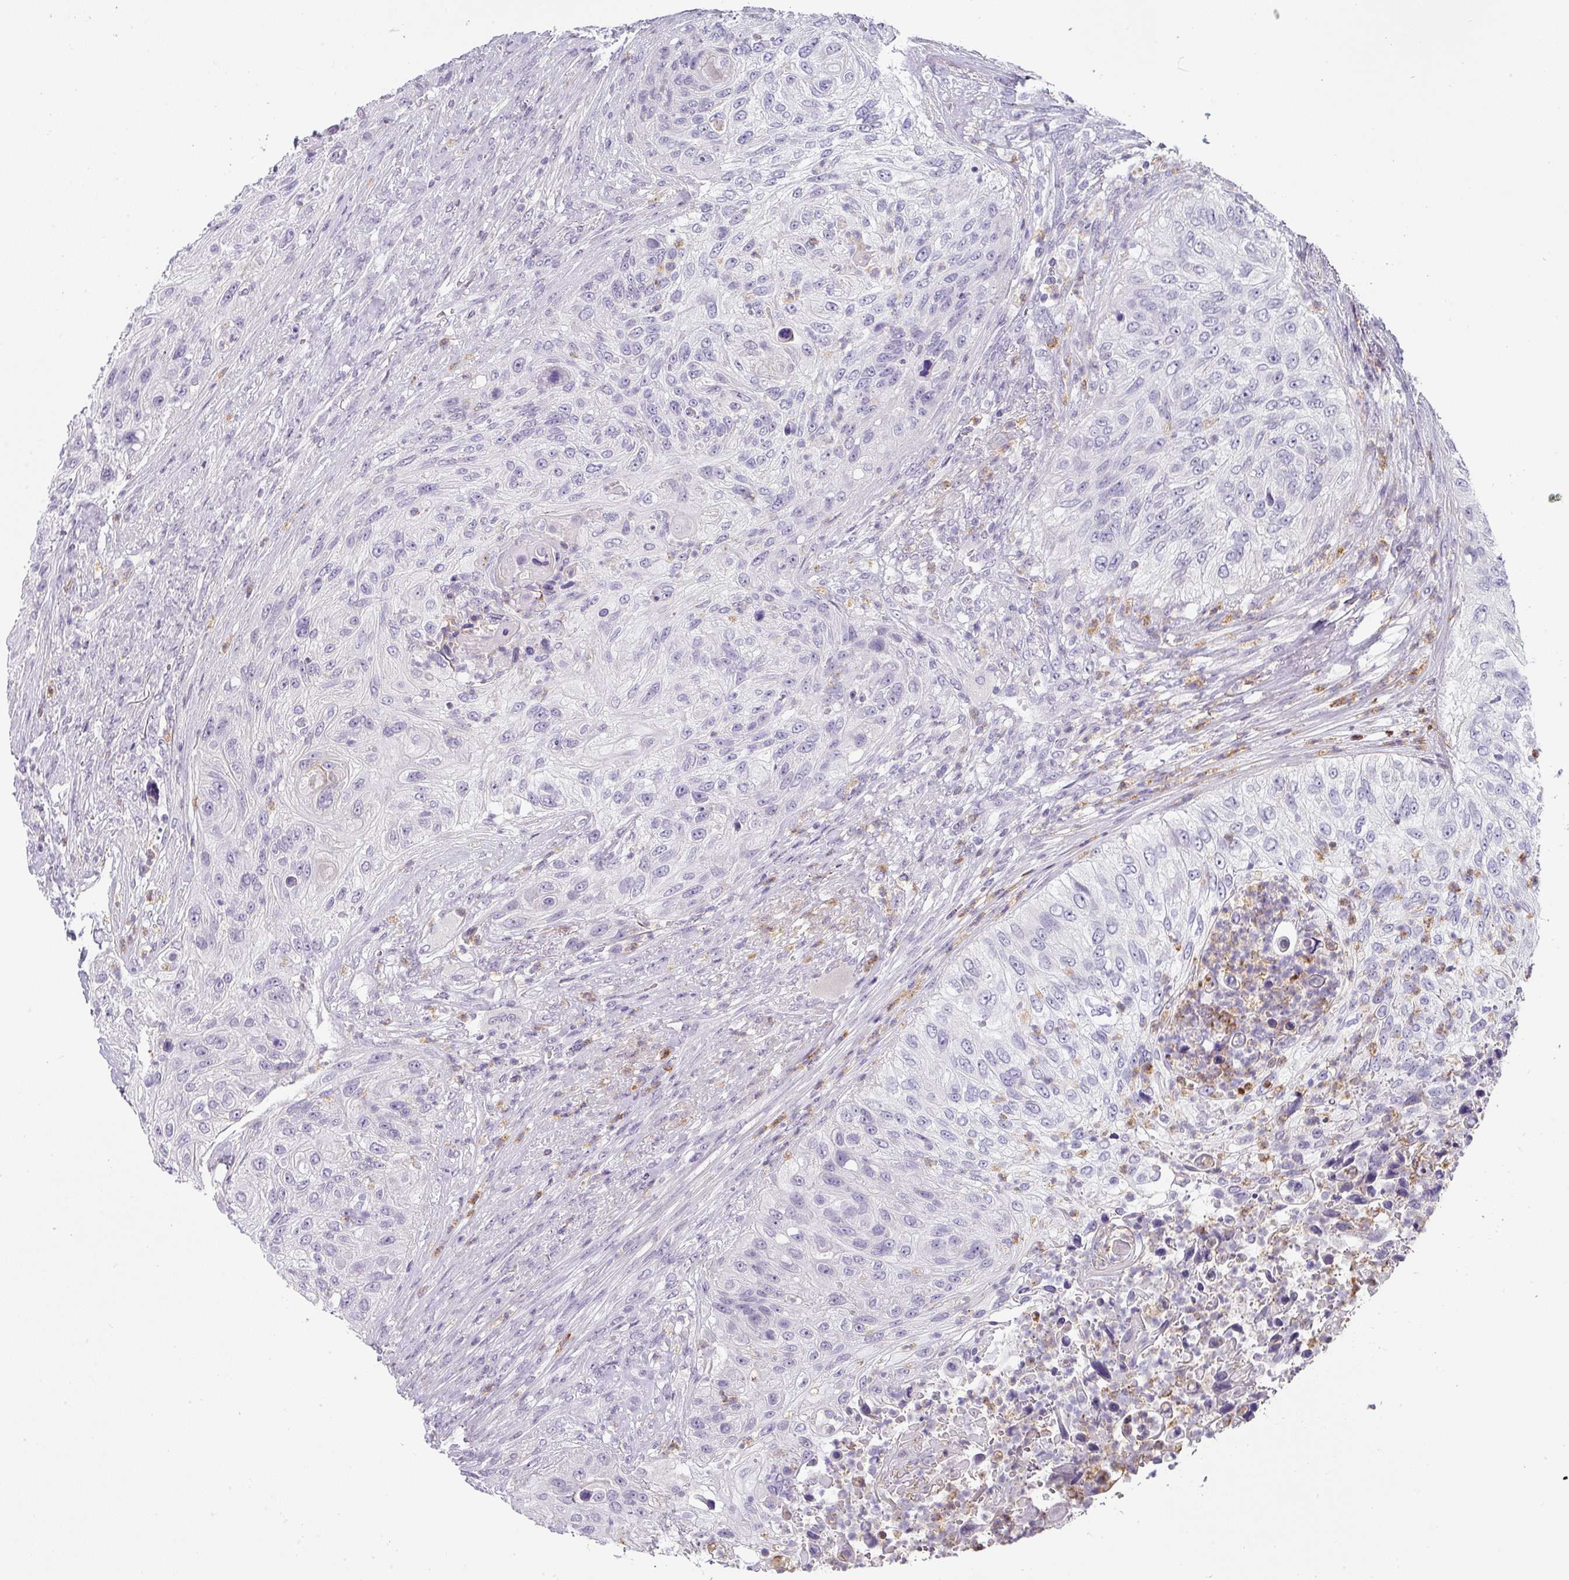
{"staining": {"intensity": "negative", "quantity": "none", "location": "none"}, "tissue": "urothelial cancer", "cell_type": "Tumor cells", "image_type": "cancer", "snomed": [{"axis": "morphology", "description": "Urothelial carcinoma, High grade"}, {"axis": "topography", "description": "Urinary bladder"}], "caption": "Protein analysis of high-grade urothelial carcinoma displays no significant expression in tumor cells. (DAB (3,3'-diaminobenzidine) IHC with hematoxylin counter stain).", "gene": "BTLA", "patient": {"sex": "female", "age": 60}}